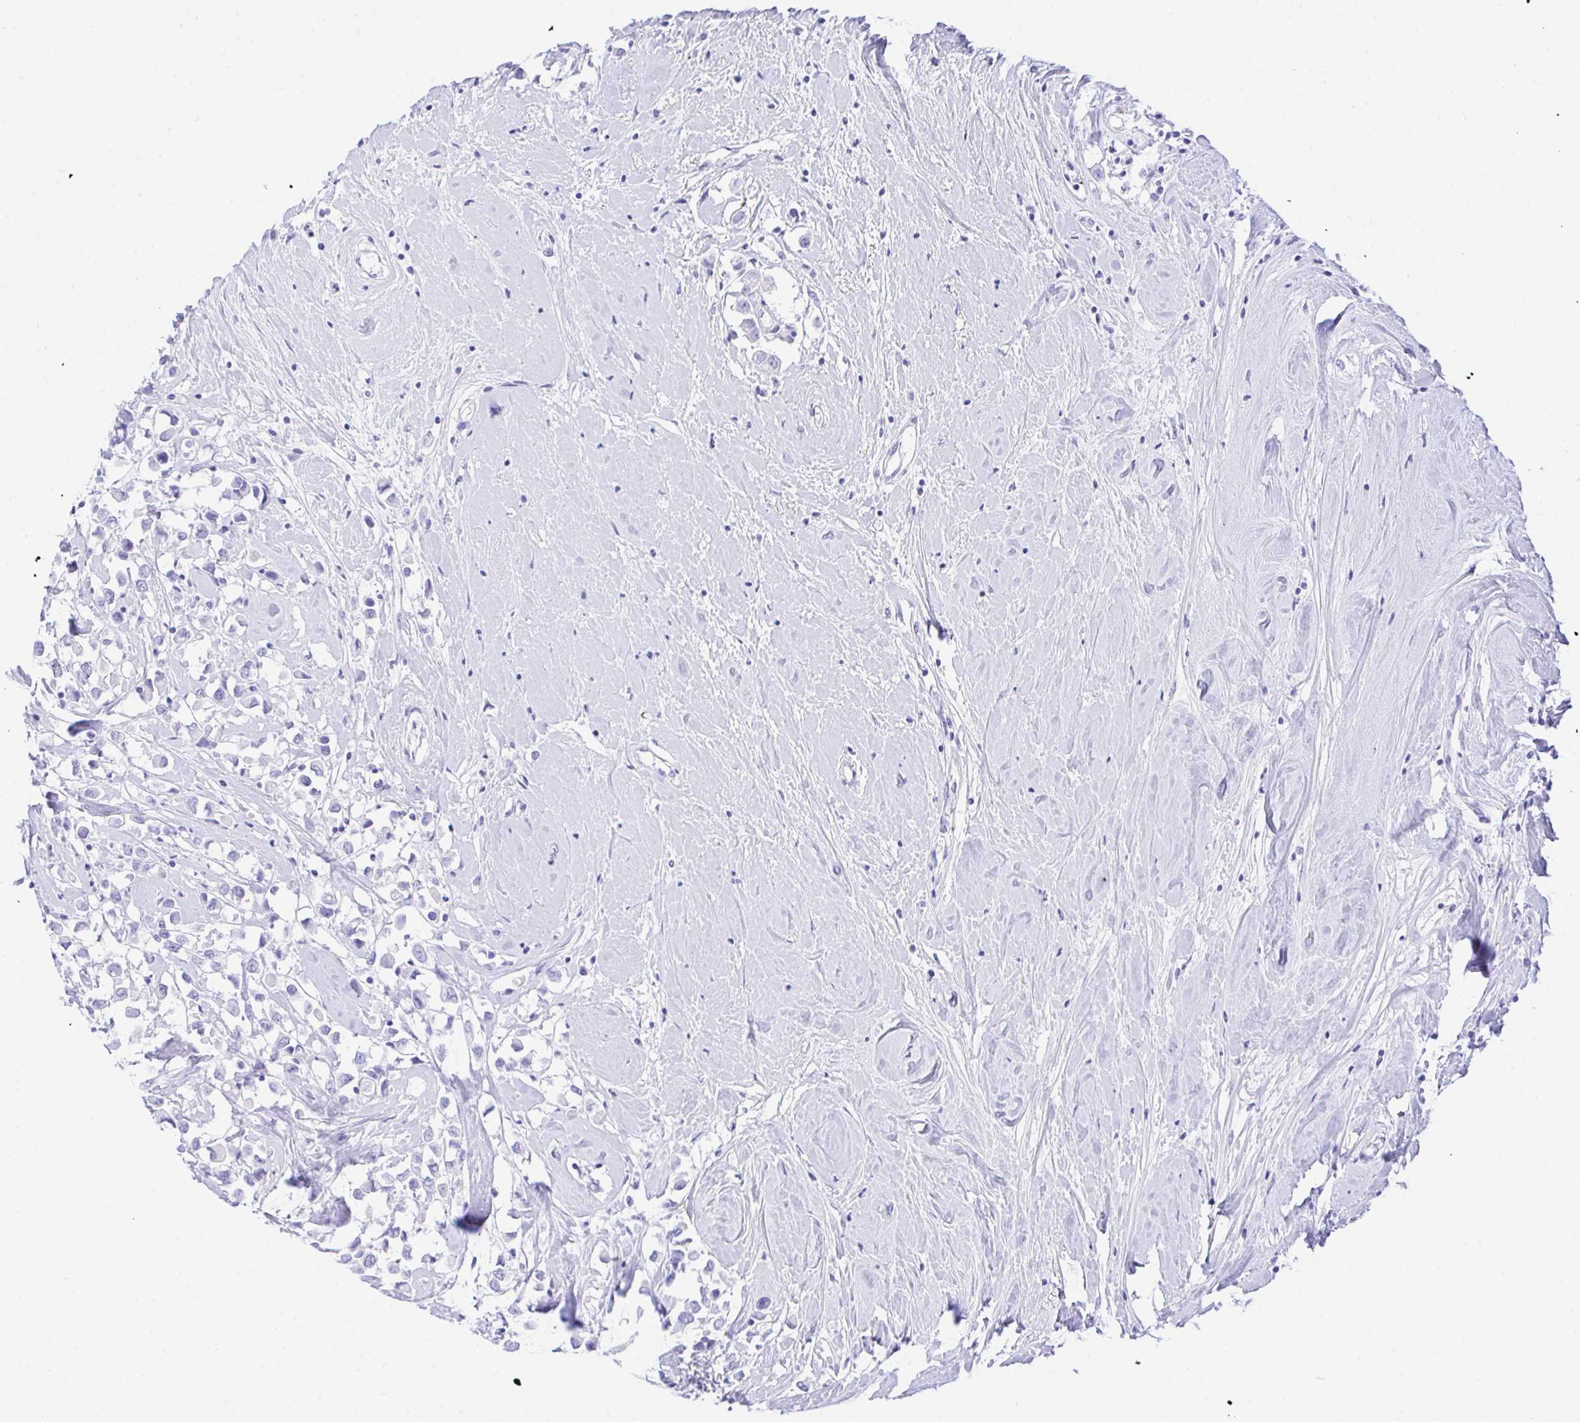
{"staining": {"intensity": "negative", "quantity": "none", "location": "none"}, "tissue": "breast cancer", "cell_type": "Tumor cells", "image_type": "cancer", "snomed": [{"axis": "morphology", "description": "Duct carcinoma"}, {"axis": "topography", "description": "Breast"}], "caption": "Tumor cells are negative for protein expression in human breast cancer.", "gene": "SELENOV", "patient": {"sex": "female", "age": 61}}